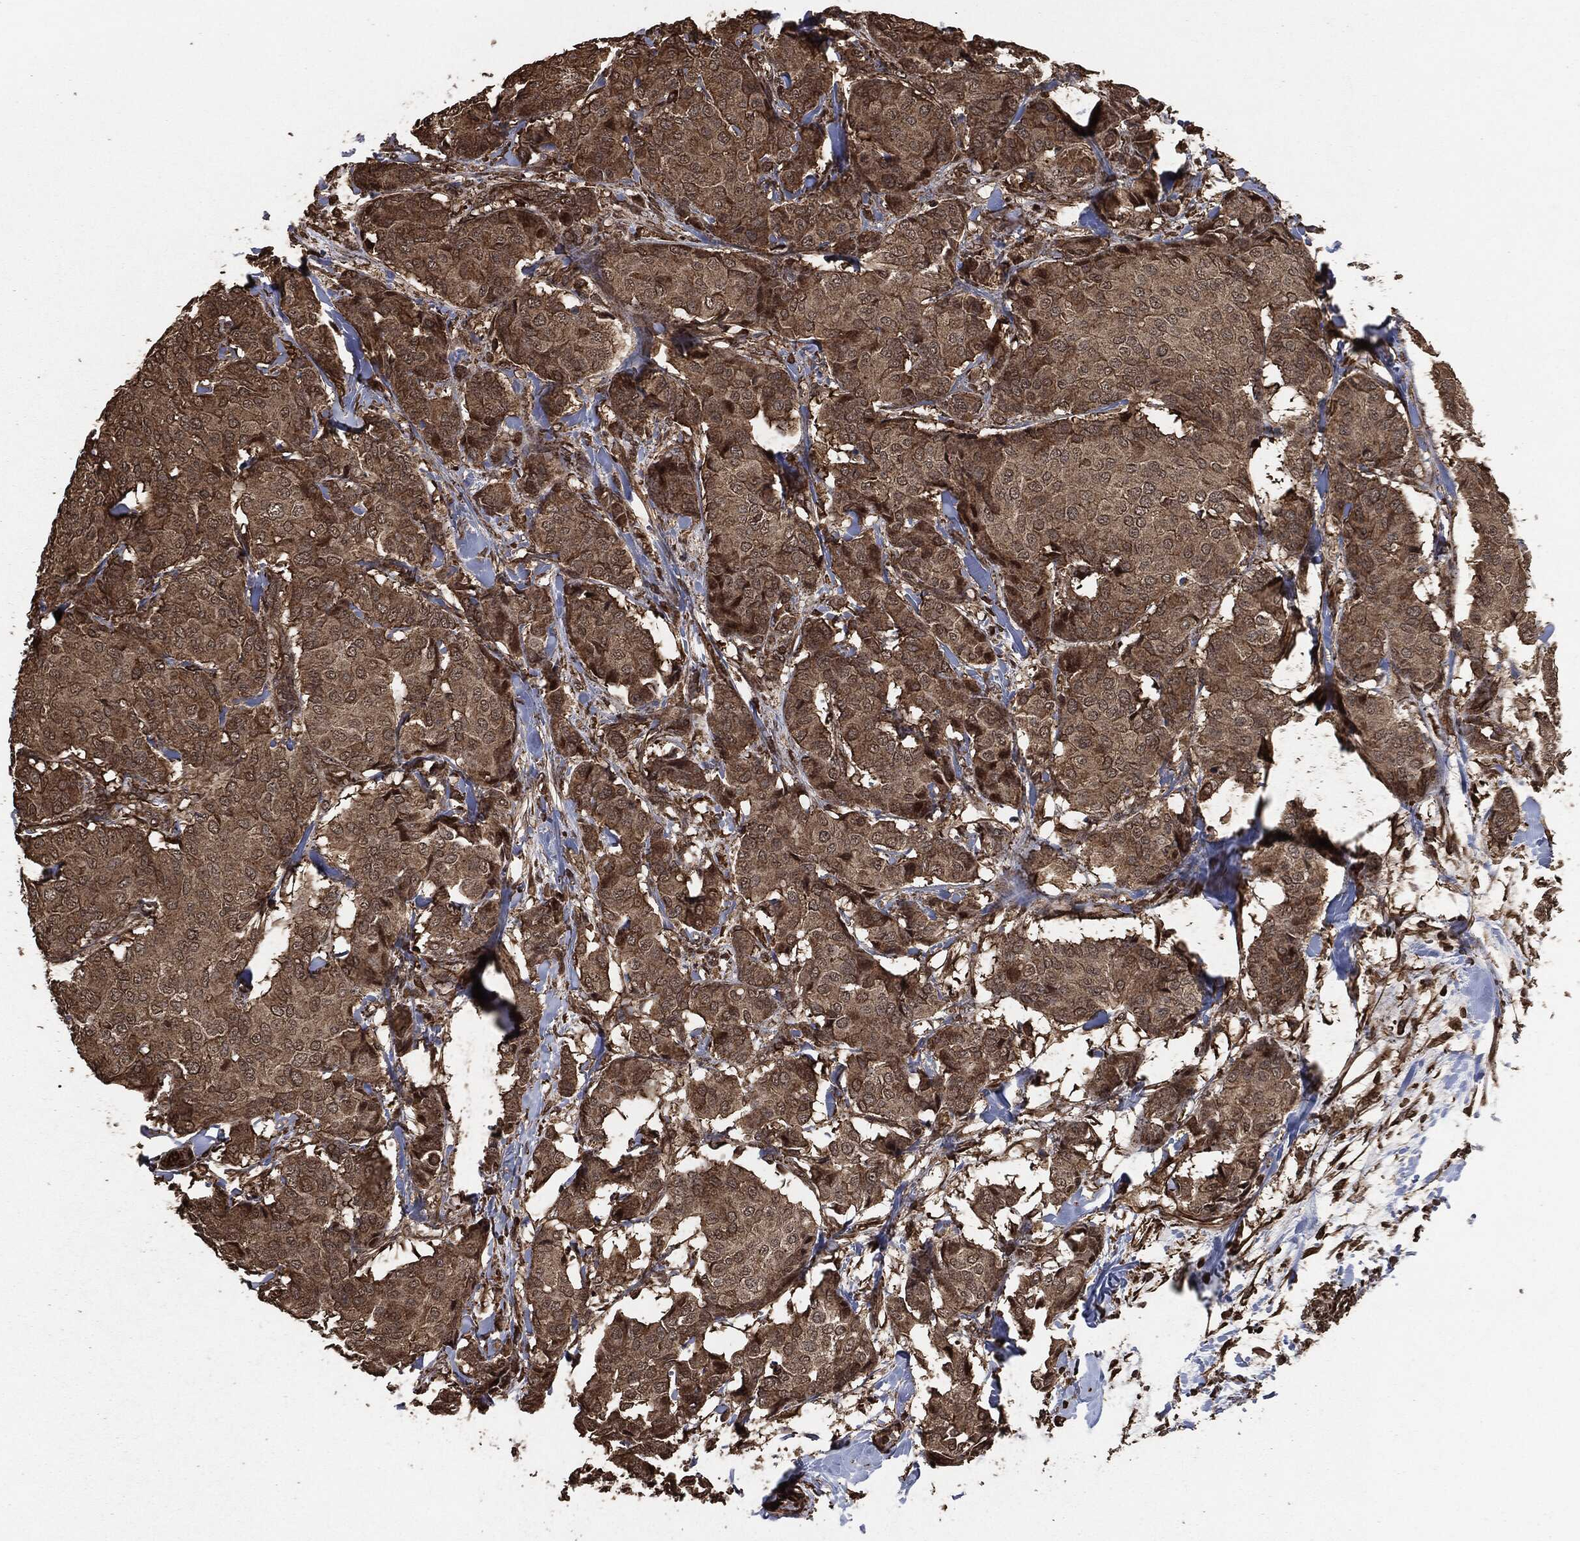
{"staining": {"intensity": "moderate", "quantity": "<25%", "location": "cytoplasmic/membranous"}, "tissue": "breast cancer", "cell_type": "Tumor cells", "image_type": "cancer", "snomed": [{"axis": "morphology", "description": "Duct carcinoma"}, {"axis": "topography", "description": "Breast"}], "caption": "Protein staining exhibits moderate cytoplasmic/membranous staining in about <25% of tumor cells in invasive ductal carcinoma (breast).", "gene": "EGFR", "patient": {"sex": "female", "age": 75}}